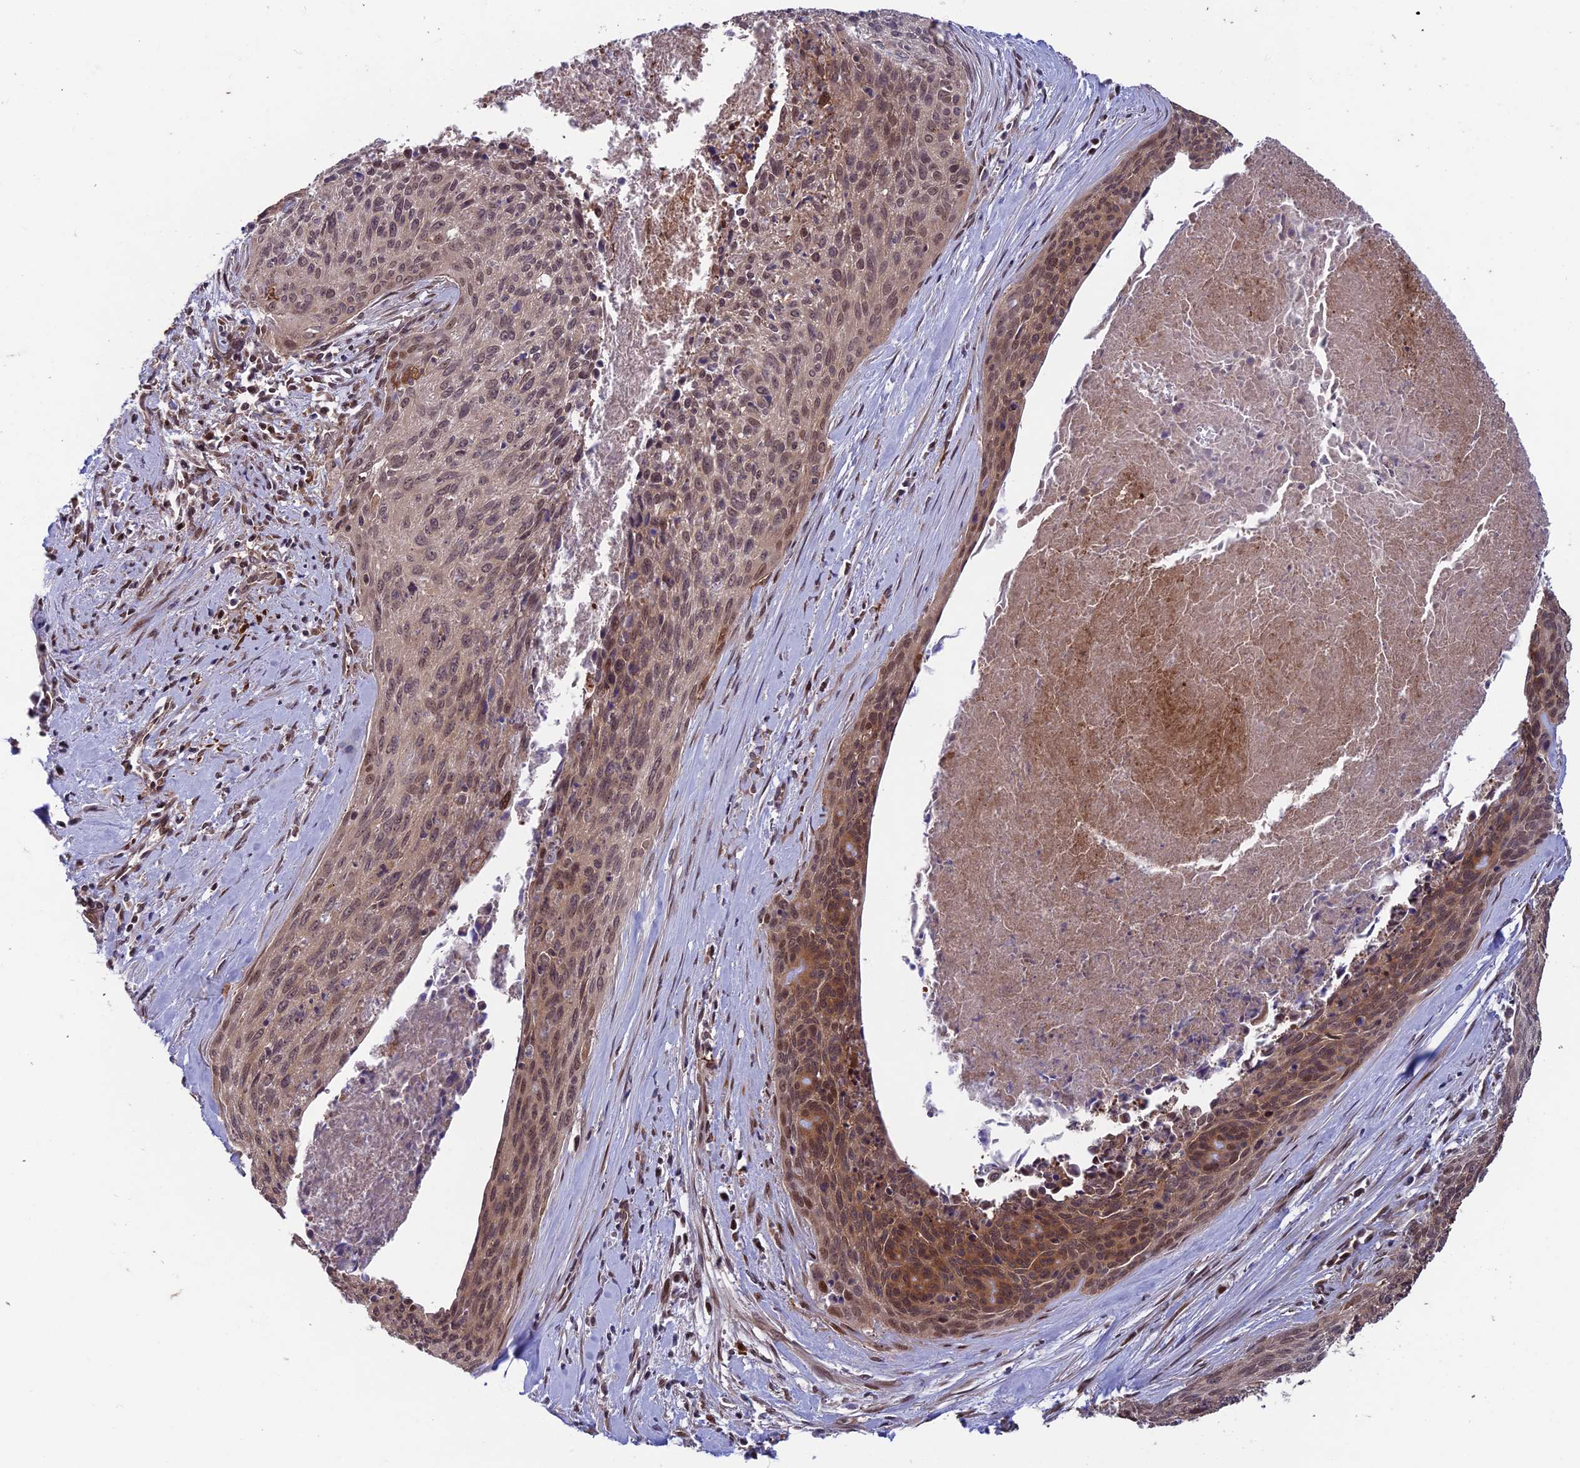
{"staining": {"intensity": "moderate", "quantity": ">75%", "location": "cytoplasmic/membranous,nuclear"}, "tissue": "cervical cancer", "cell_type": "Tumor cells", "image_type": "cancer", "snomed": [{"axis": "morphology", "description": "Squamous cell carcinoma, NOS"}, {"axis": "topography", "description": "Cervix"}], "caption": "Cervical cancer was stained to show a protein in brown. There is medium levels of moderate cytoplasmic/membranous and nuclear positivity in approximately >75% of tumor cells.", "gene": "MAST2", "patient": {"sex": "female", "age": 55}}